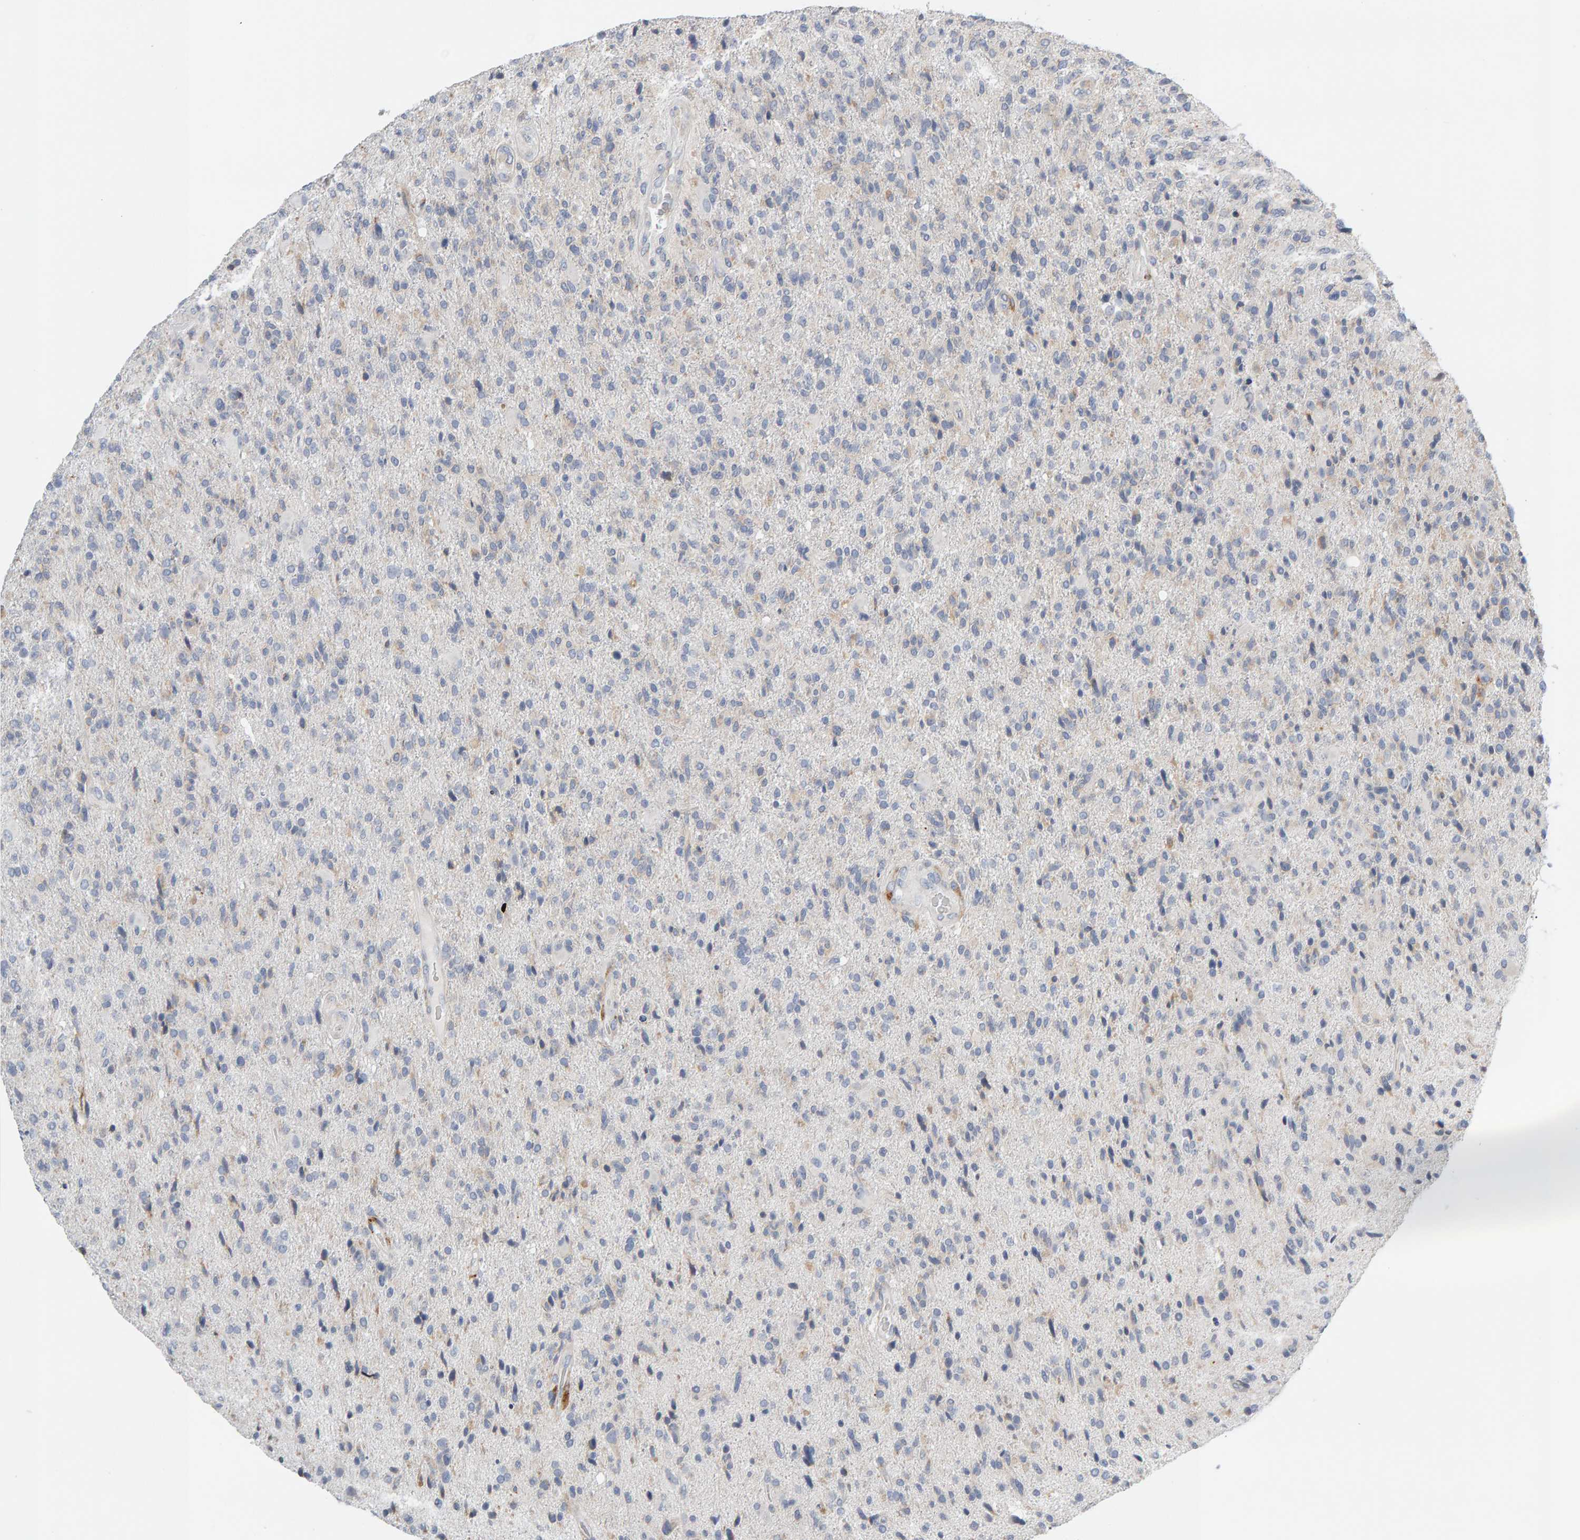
{"staining": {"intensity": "negative", "quantity": "none", "location": "none"}, "tissue": "glioma", "cell_type": "Tumor cells", "image_type": "cancer", "snomed": [{"axis": "morphology", "description": "Glioma, malignant, High grade"}, {"axis": "topography", "description": "Brain"}], "caption": "There is no significant staining in tumor cells of malignant glioma (high-grade).", "gene": "ENGASE", "patient": {"sex": "male", "age": 72}}